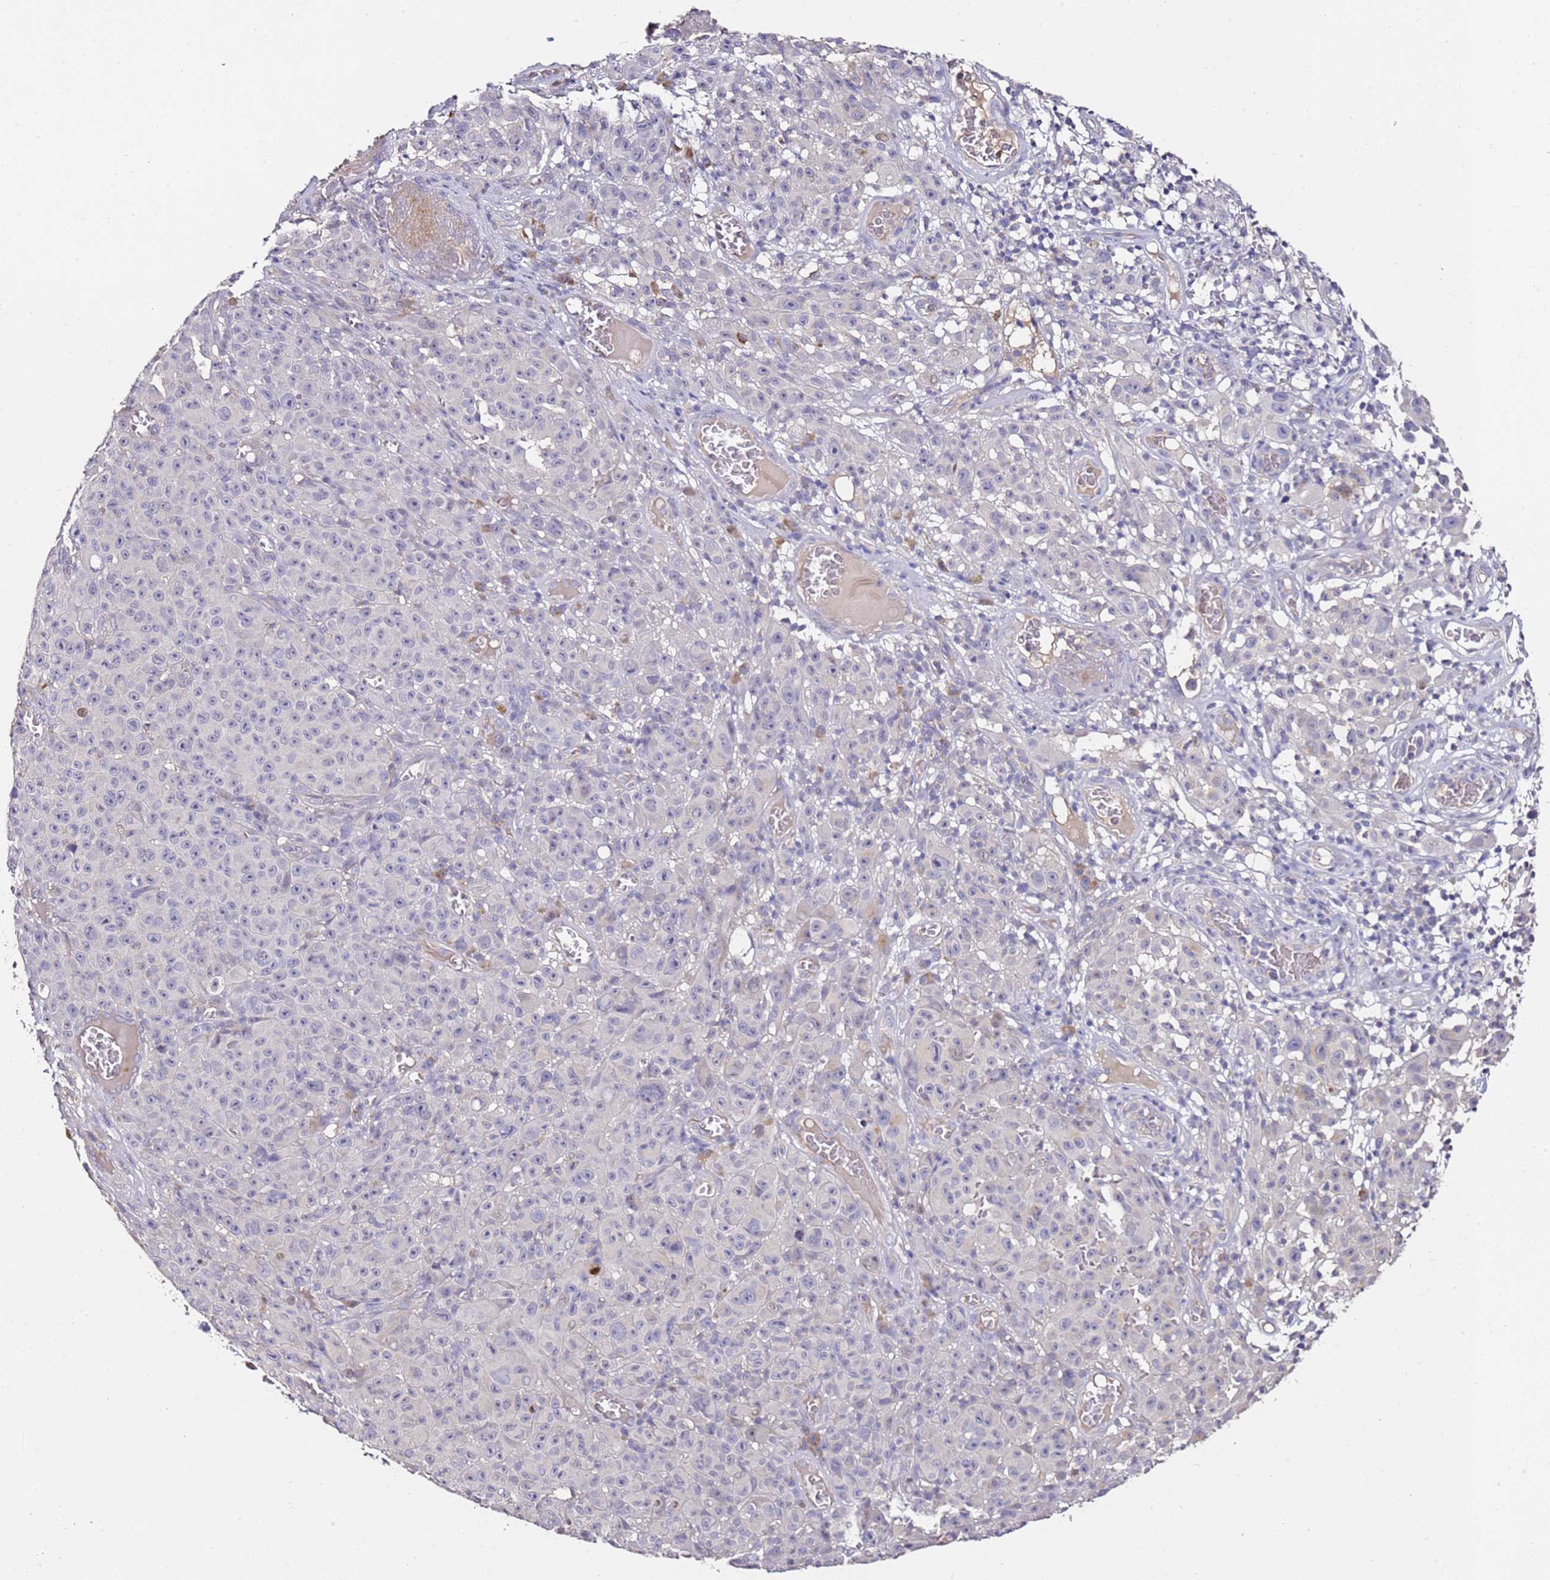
{"staining": {"intensity": "negative", "quantity": "none", "location": "none"}, "tissue": "melanoma", "cell_type": "Tumor cells", "image_type": "cancer", "snomed": [{"axis": "morphology", "description": "Malignant melanoma, NOS"}, {"axis": "topography", "description": "Skin"}], "caption": "Malignant melanoma was stained to show a protein in brown. There is no significant expression in tumor cells.", "gene": "OR2B11", "patient": {"sex": "female", "age": 82}}